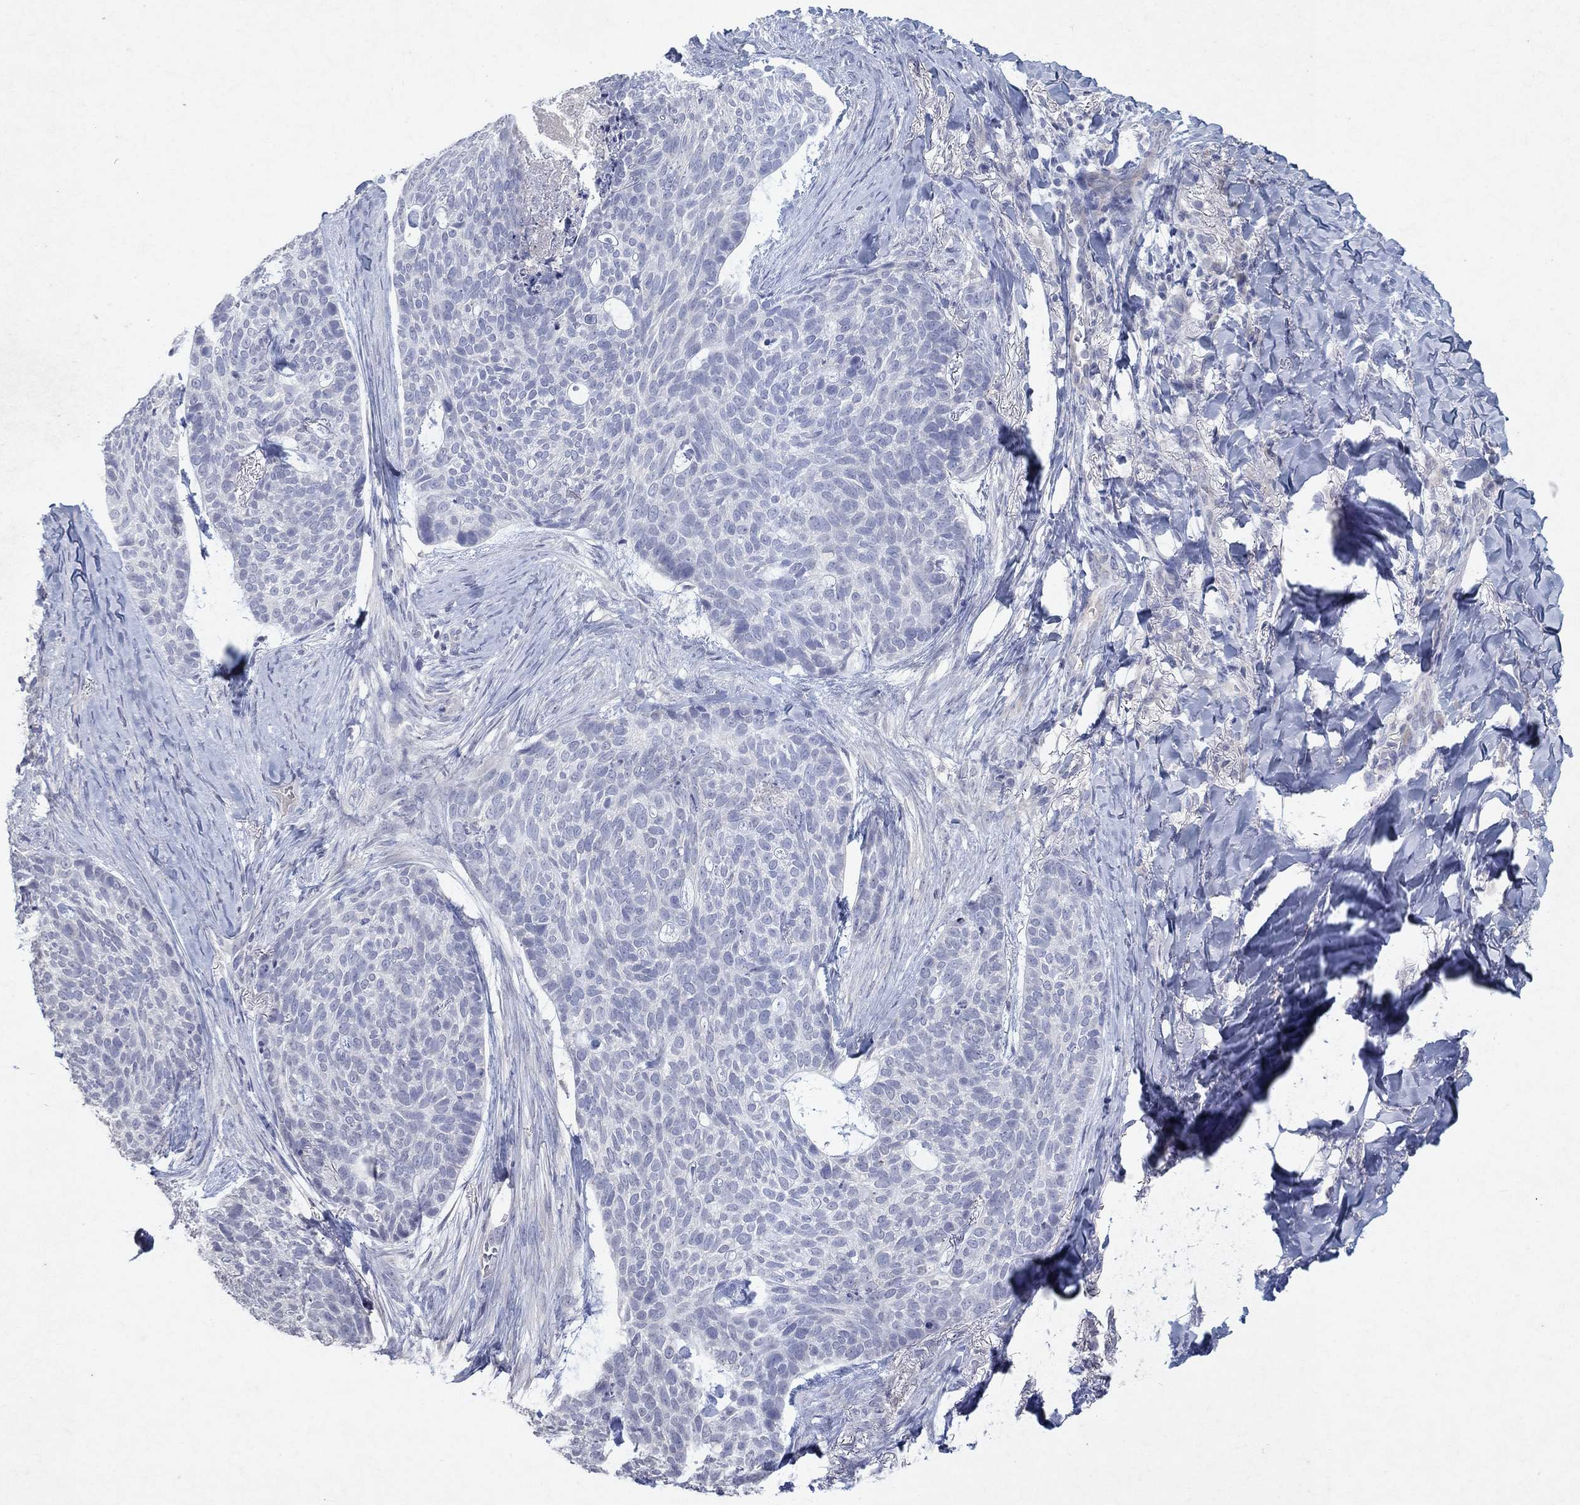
{"staining": {"intensity": "negative", "quantity": "none", "location": "none"}, "tissue": "skin cancer", "cell_type": "Tumor cells", "image_type": "cancer", "snomed": [{"axis": "morphology", "description": "Basal cell carcinoma"}, {"axis": "topography", "description": "Skin"}], "caption": "Immunohistochemistry (IHC) histopathology image of neoplastic tissue: human basal cell carcinoma (skin) stained with DAB (3,3'-diaminobenzidine) demonstrates no significant protein positivity in tumor cells.", "gene": "KRT40", "patient": {"sex": "female", "age": 69}}